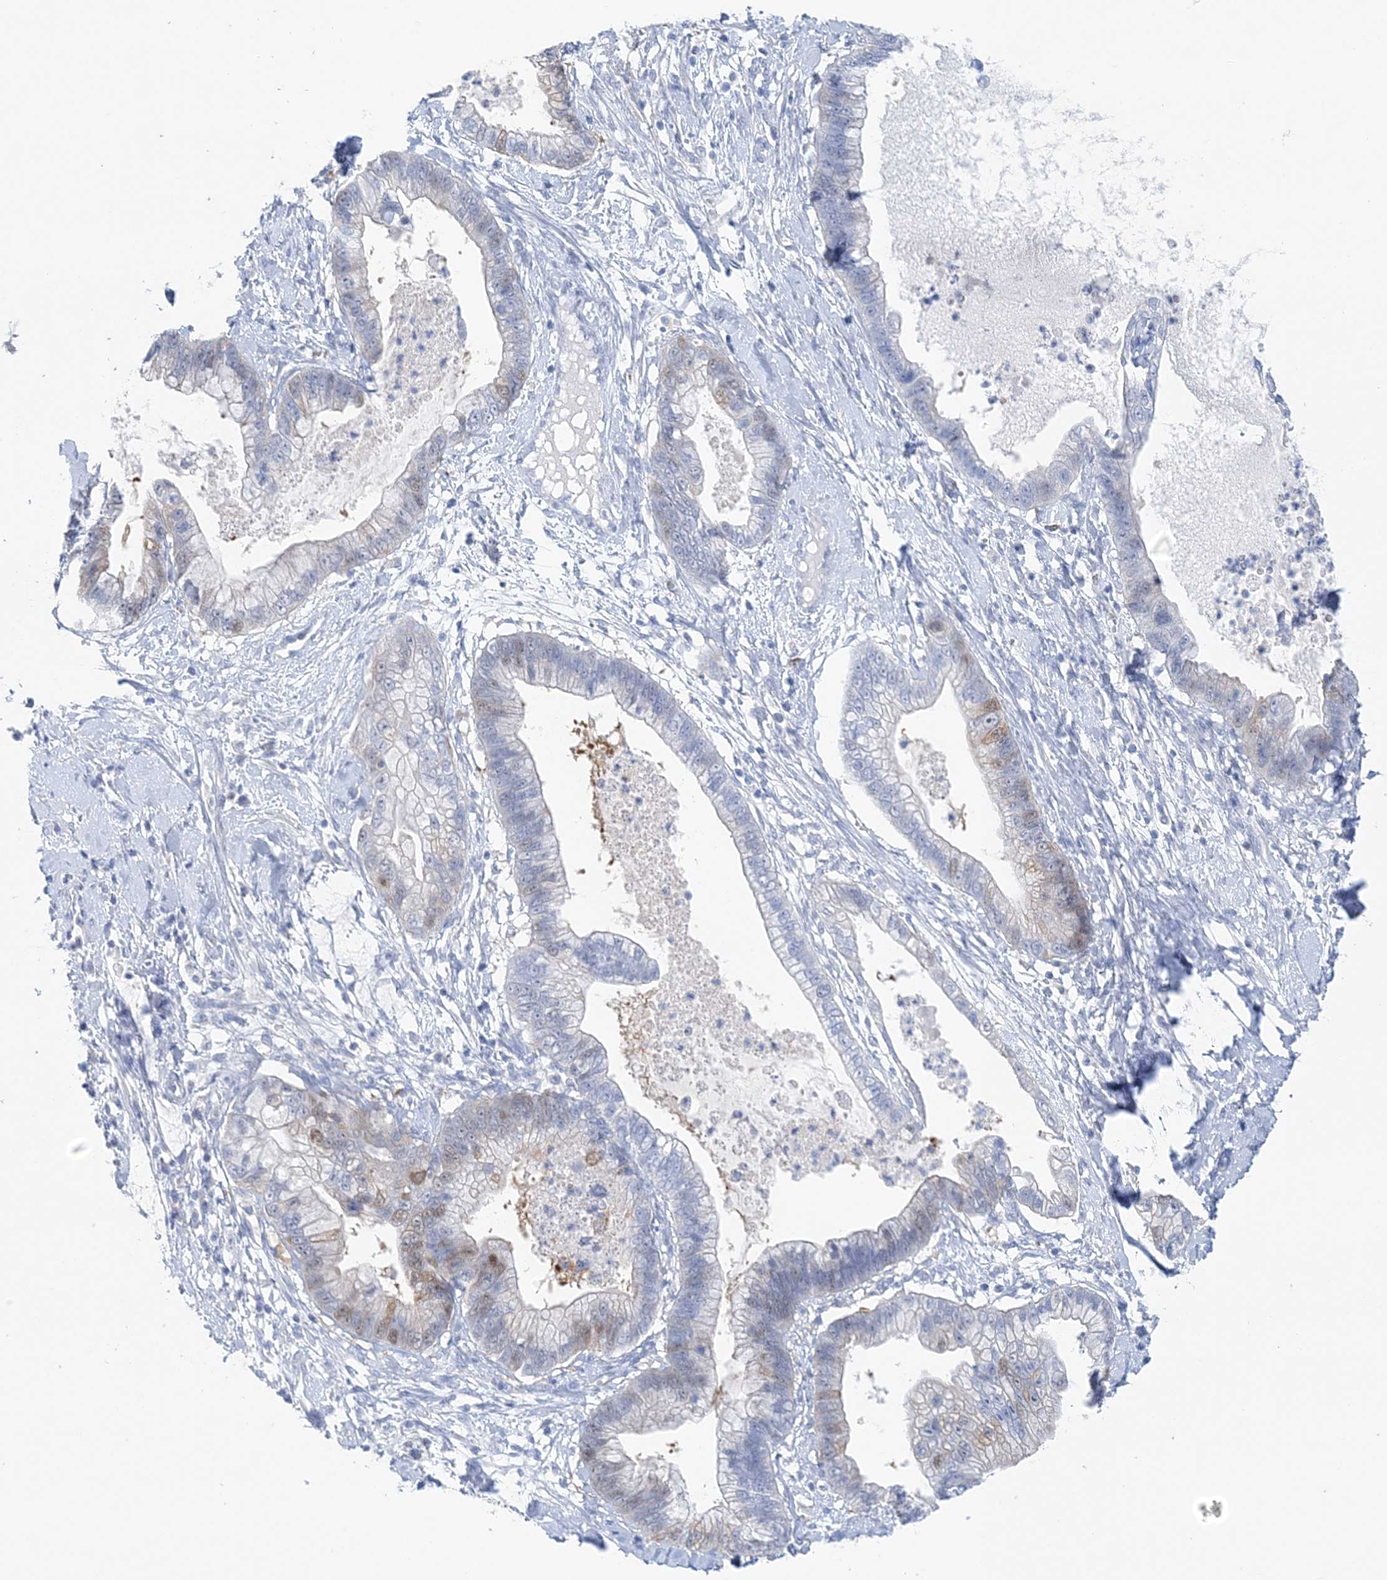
{"staining": {"intensity": "weak", "quantity": "<25%", "location": "cytoplasmic/membranous,nuclear"}, "tissue": "cervical cancer", "cell_type": "Tumor cells", "image_type": "cancer", "snomed": [{"axis": "morphology", "description": "Adenocarcinoma, NOS"}, {"axis": "topography", "description": "Cervix"}], "caption": "Tumor cells are negative for protein expression in human cervical cancer.", "gene": "HMGCS1", "patient": {"sex": "female", "age": 44}}